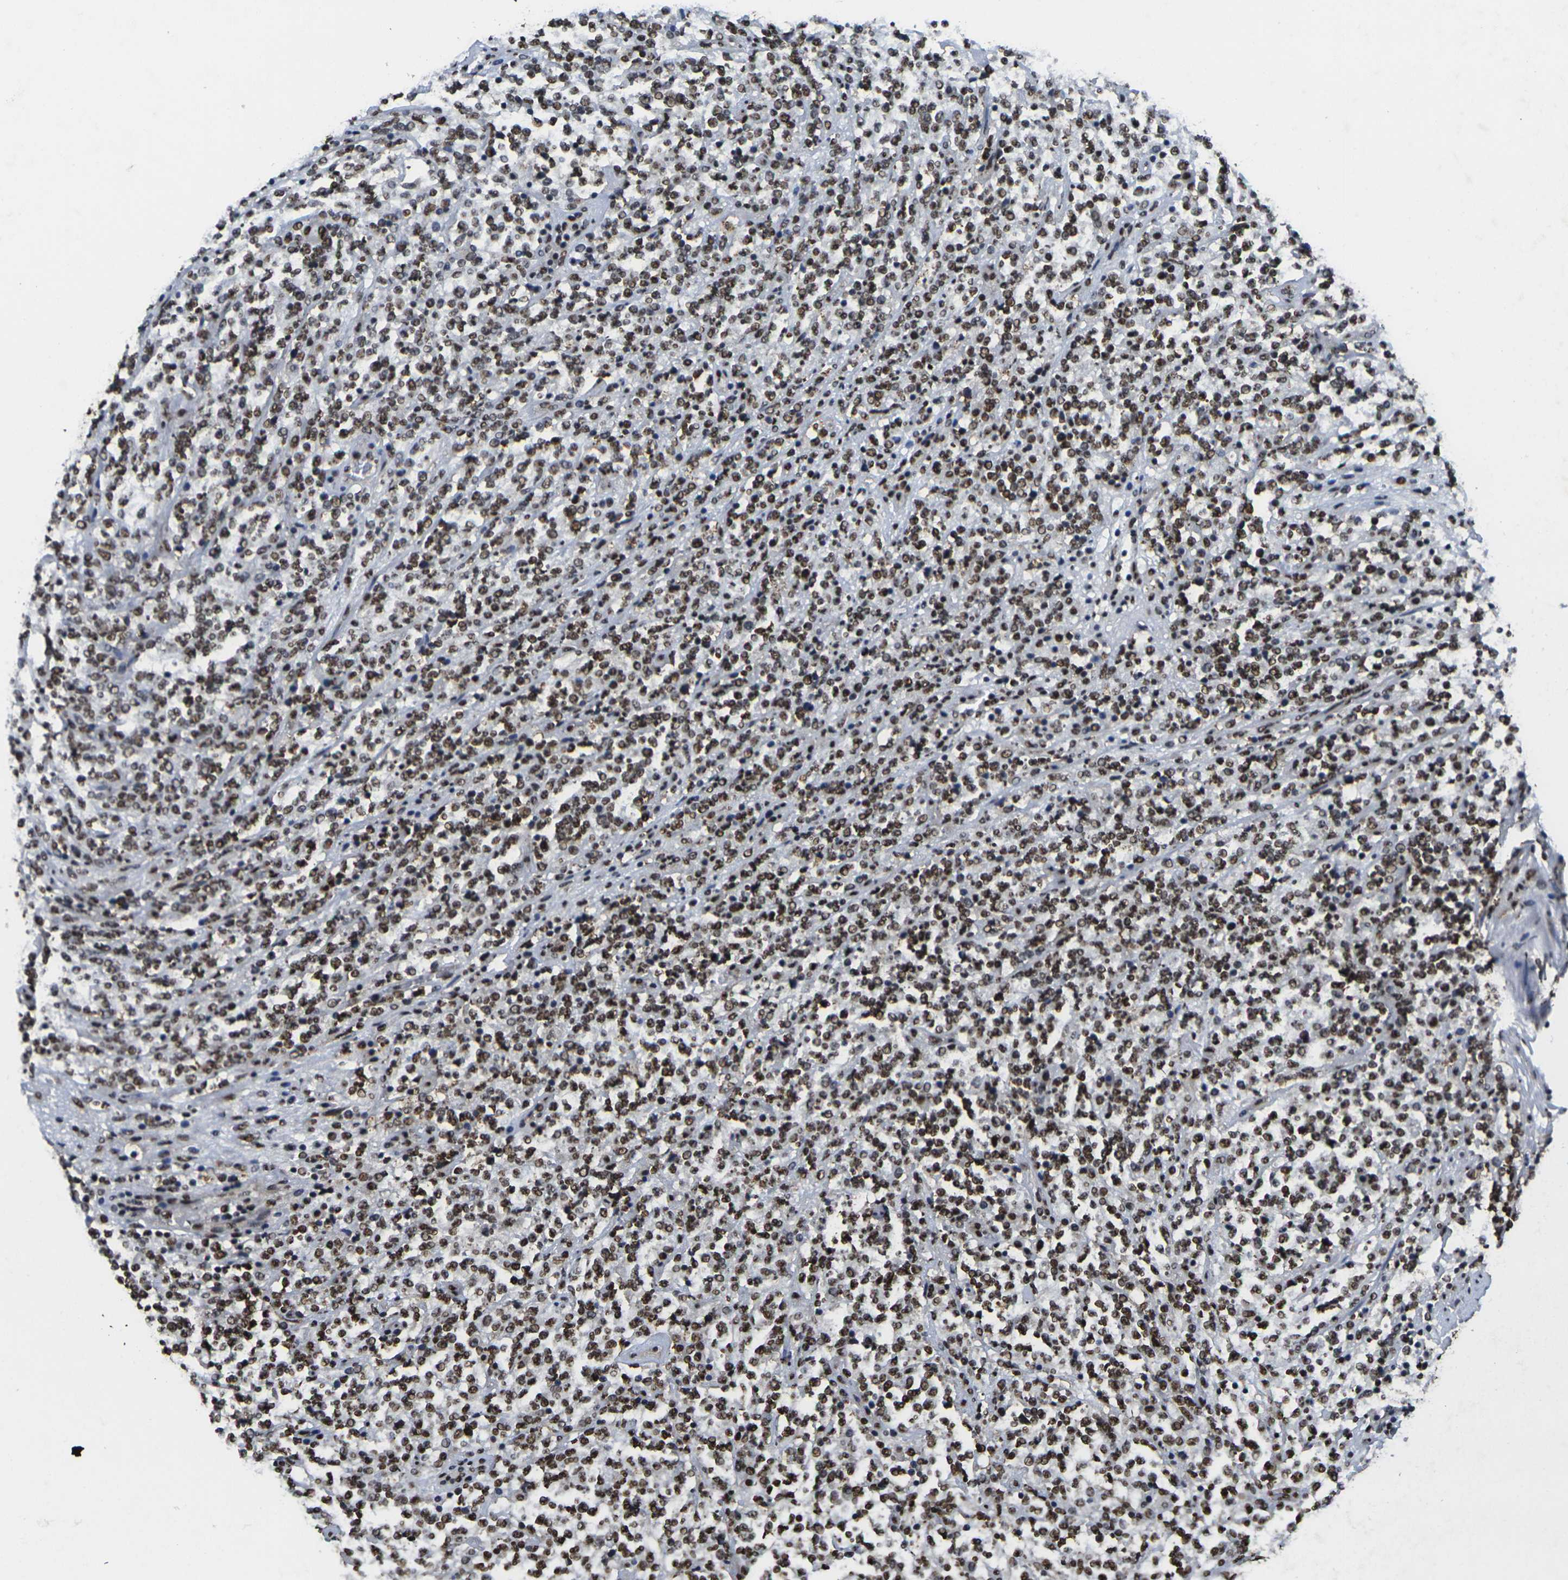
{"staining": {"intensity": "strong", "quantity": ">75%", "location": "nuclear"}, "tissue": "lymphoma", "cell_type": "Tumor cells", "image_type": "cancer", "snomed": [{"axis": "morphology", "description": "Malignant lymphoma, non-Hodgkin's type, High grade"}, {"axis": "topography", "description": "Soft tissue"}], "caption": "A high-resolution histopathology image shows immunohistochemistry (IHC) staining of lymphoma, which shows strong nuclear expression in about >75% of tumor cells.", "gene": "SMARCC1", "patient": {"sex": "male", "age": 18}}